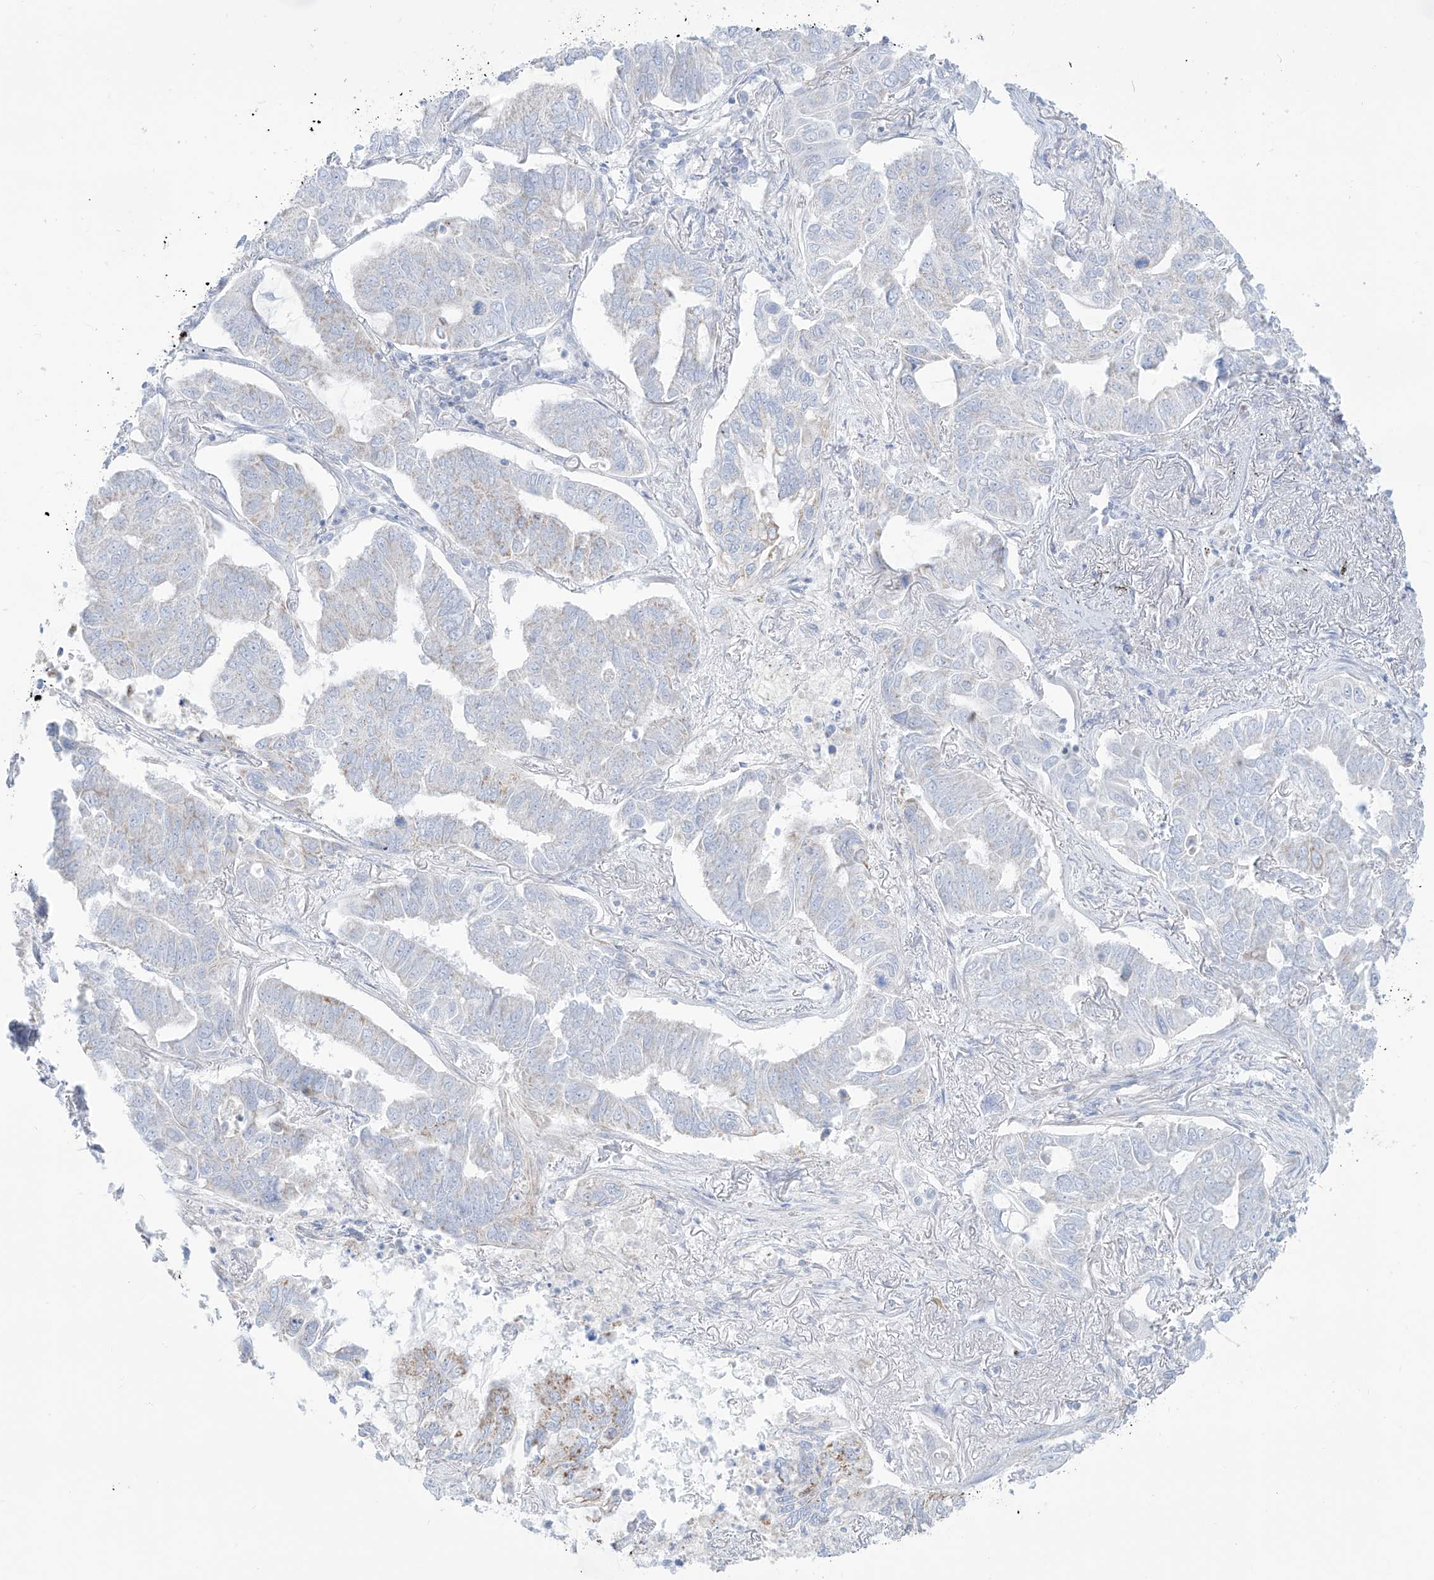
{"staining": {"intensity": "weak", "quantity": "<25%", "location": "cytoplasmic/membranous"}, "tissue": "lung cancer", "cell_type": "Tumor cells", "image_type": "cancer", "snomed": [{"axis": "morphology", "description": "Adenocarcinoma, NOS"}, {"axis": "topography", "description": "Lung"}], "caption": "There is no significant positivity in tumor cells of lung cancer (adenocarcinoma).", "gene": "SLC26A3", "patient": {"sex": "male", "age": 64}}